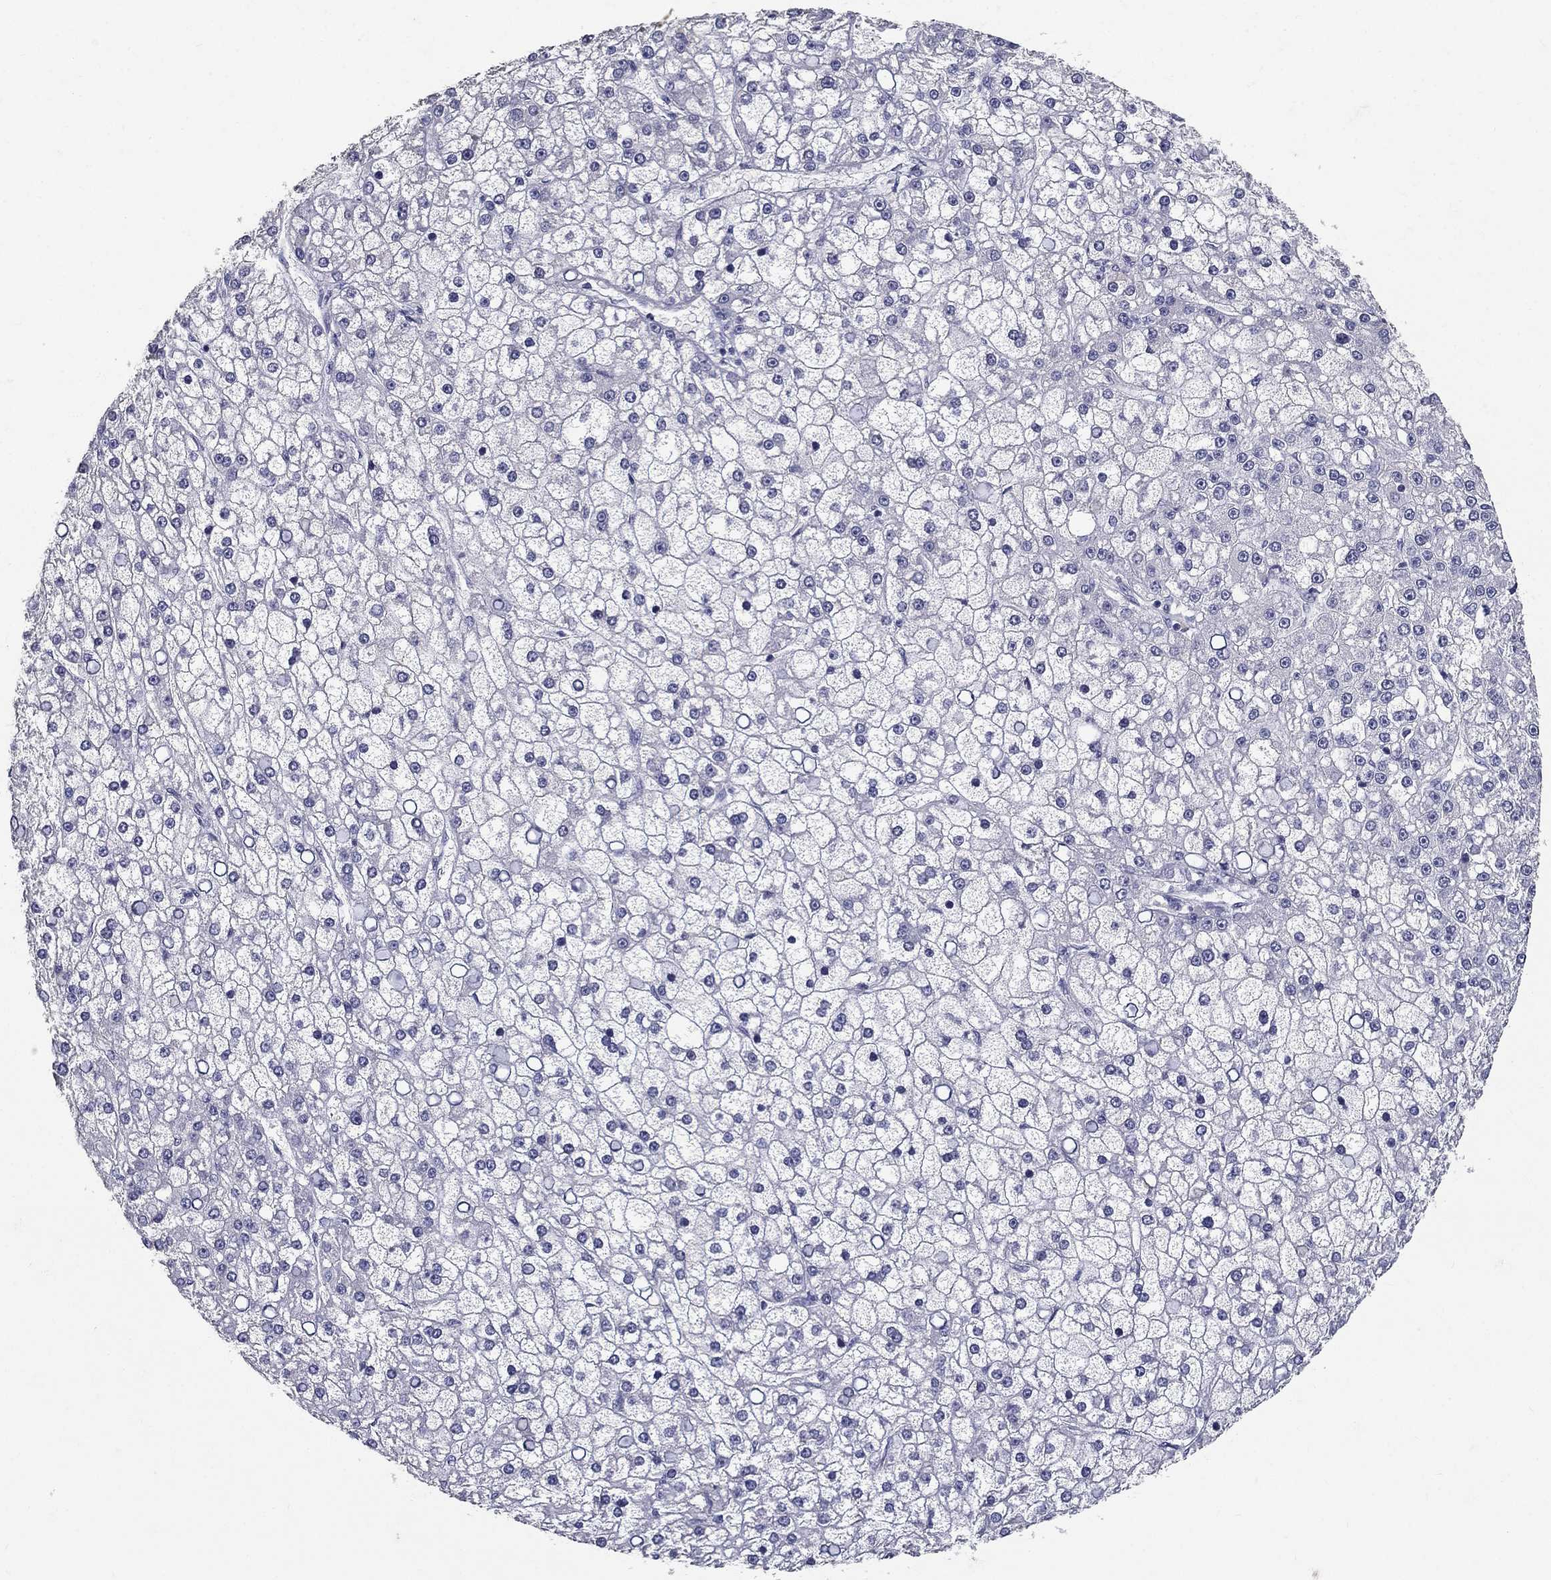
{"staining": {"intensity": "negative", "quantity": "none", "location": "none"}, "tissue": "liver cancer", "cell_type": "Tumor cells", "image_type": "cancer", "snomed": [{"axis": "morphology", "description": "Carcinoma, Hepatocellular, NOS"}, {"axis": "topography", "description": "Liver"}], "caption": "The histopathology image displays no significant positivity in tumor cells of liver cancer (hepatocellular carcinoma).", "gene": "POMC", "patient": {"sex": "male", "age": 67}}